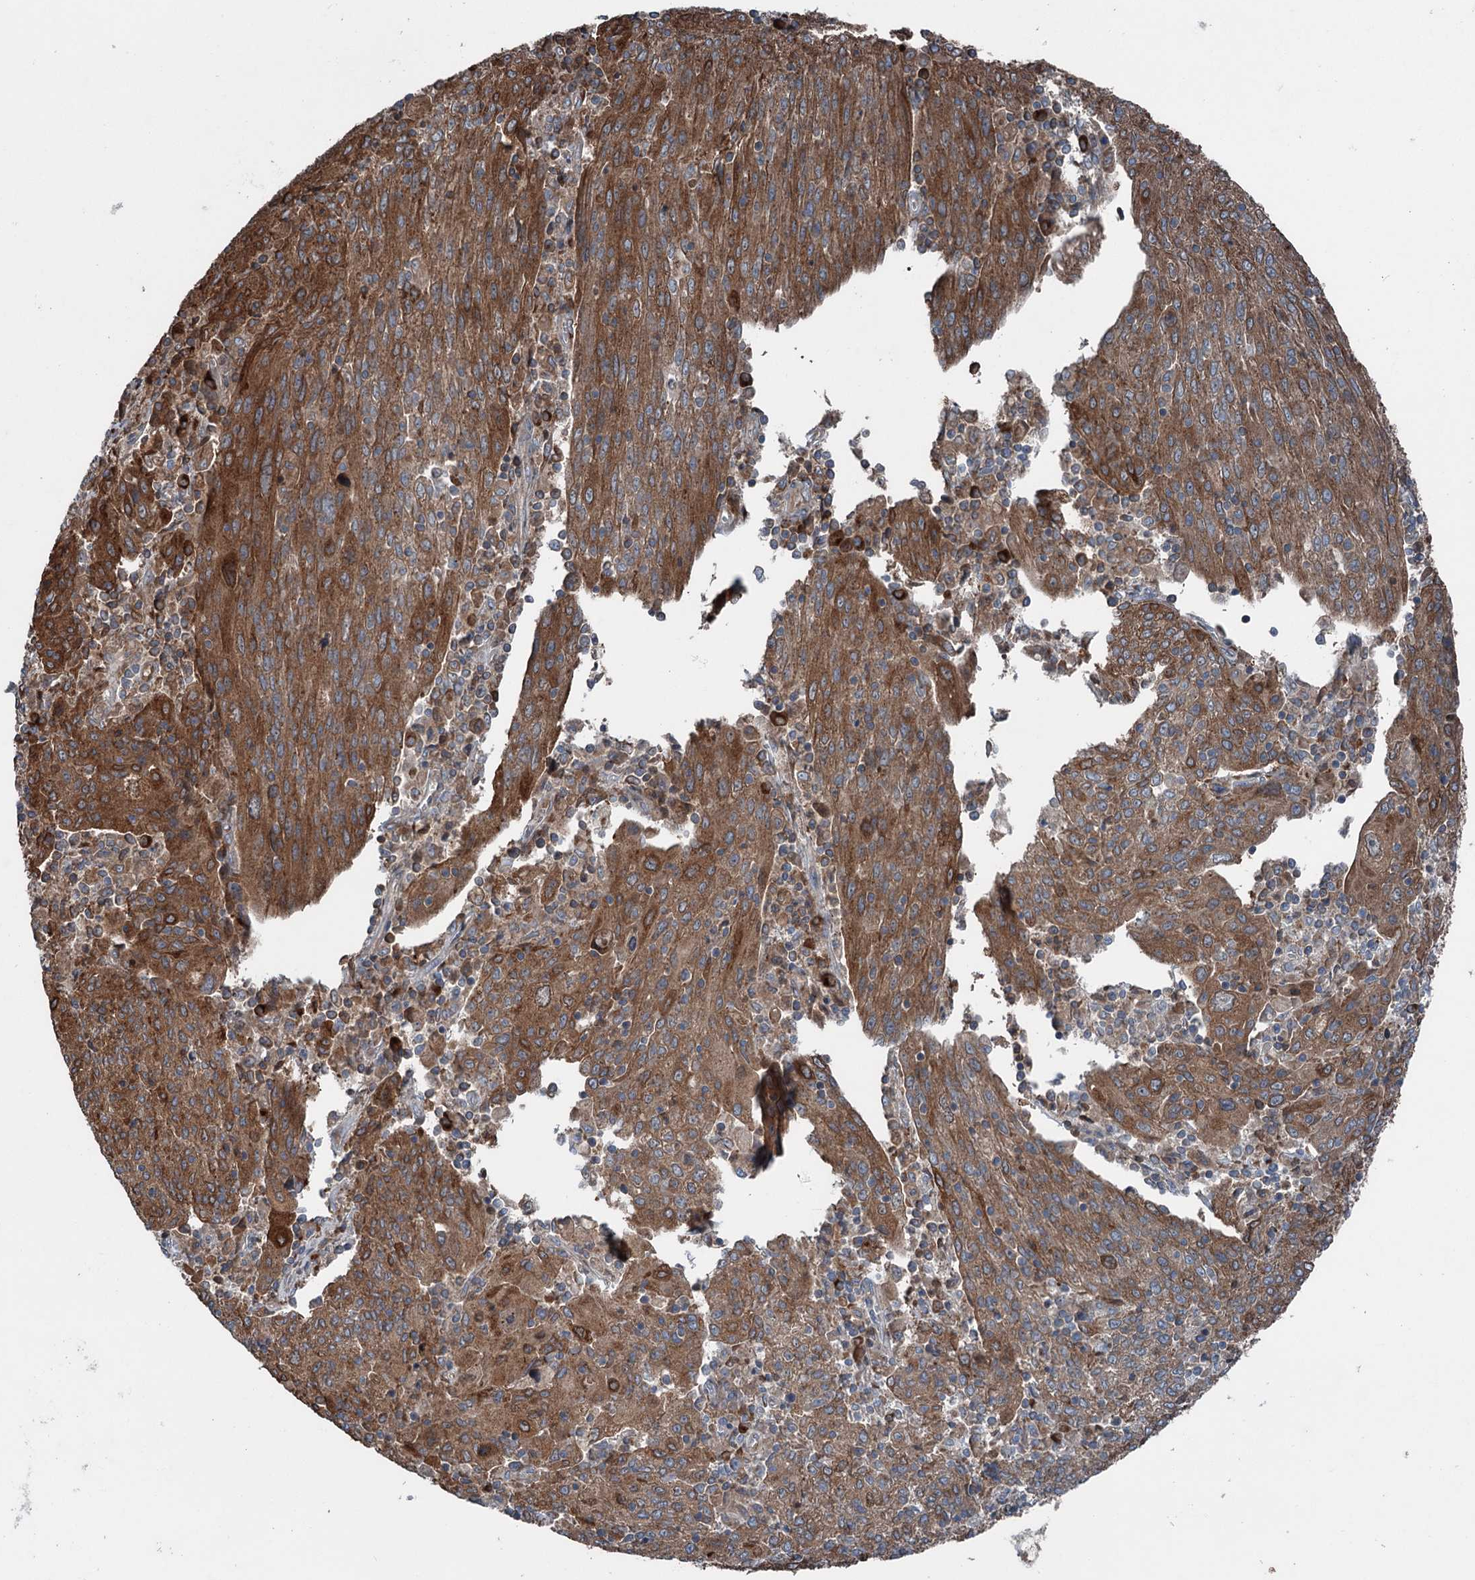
{"staining": {"intensity": "moderate", "quantity": ">75%", "location": "cytoplasmic/membranous"}, "tissue": "cervical cancer", "cell_type": "Tumor cells", "image_type": "cancer", "snomed": [{"axis": "morphology", "description": "Squamous cell carcinoma, NOS"}, {"axis": "topography", "description": "Cervix"}], "caption": "A medium amount of moderate cytoplasmic/membranous positivity is present in about >75% of tumor cells in cervical squamous cell carcinoma tissue.", "gene": "CALCOCO1", "patient": {"sex": "female", "age": 67}}